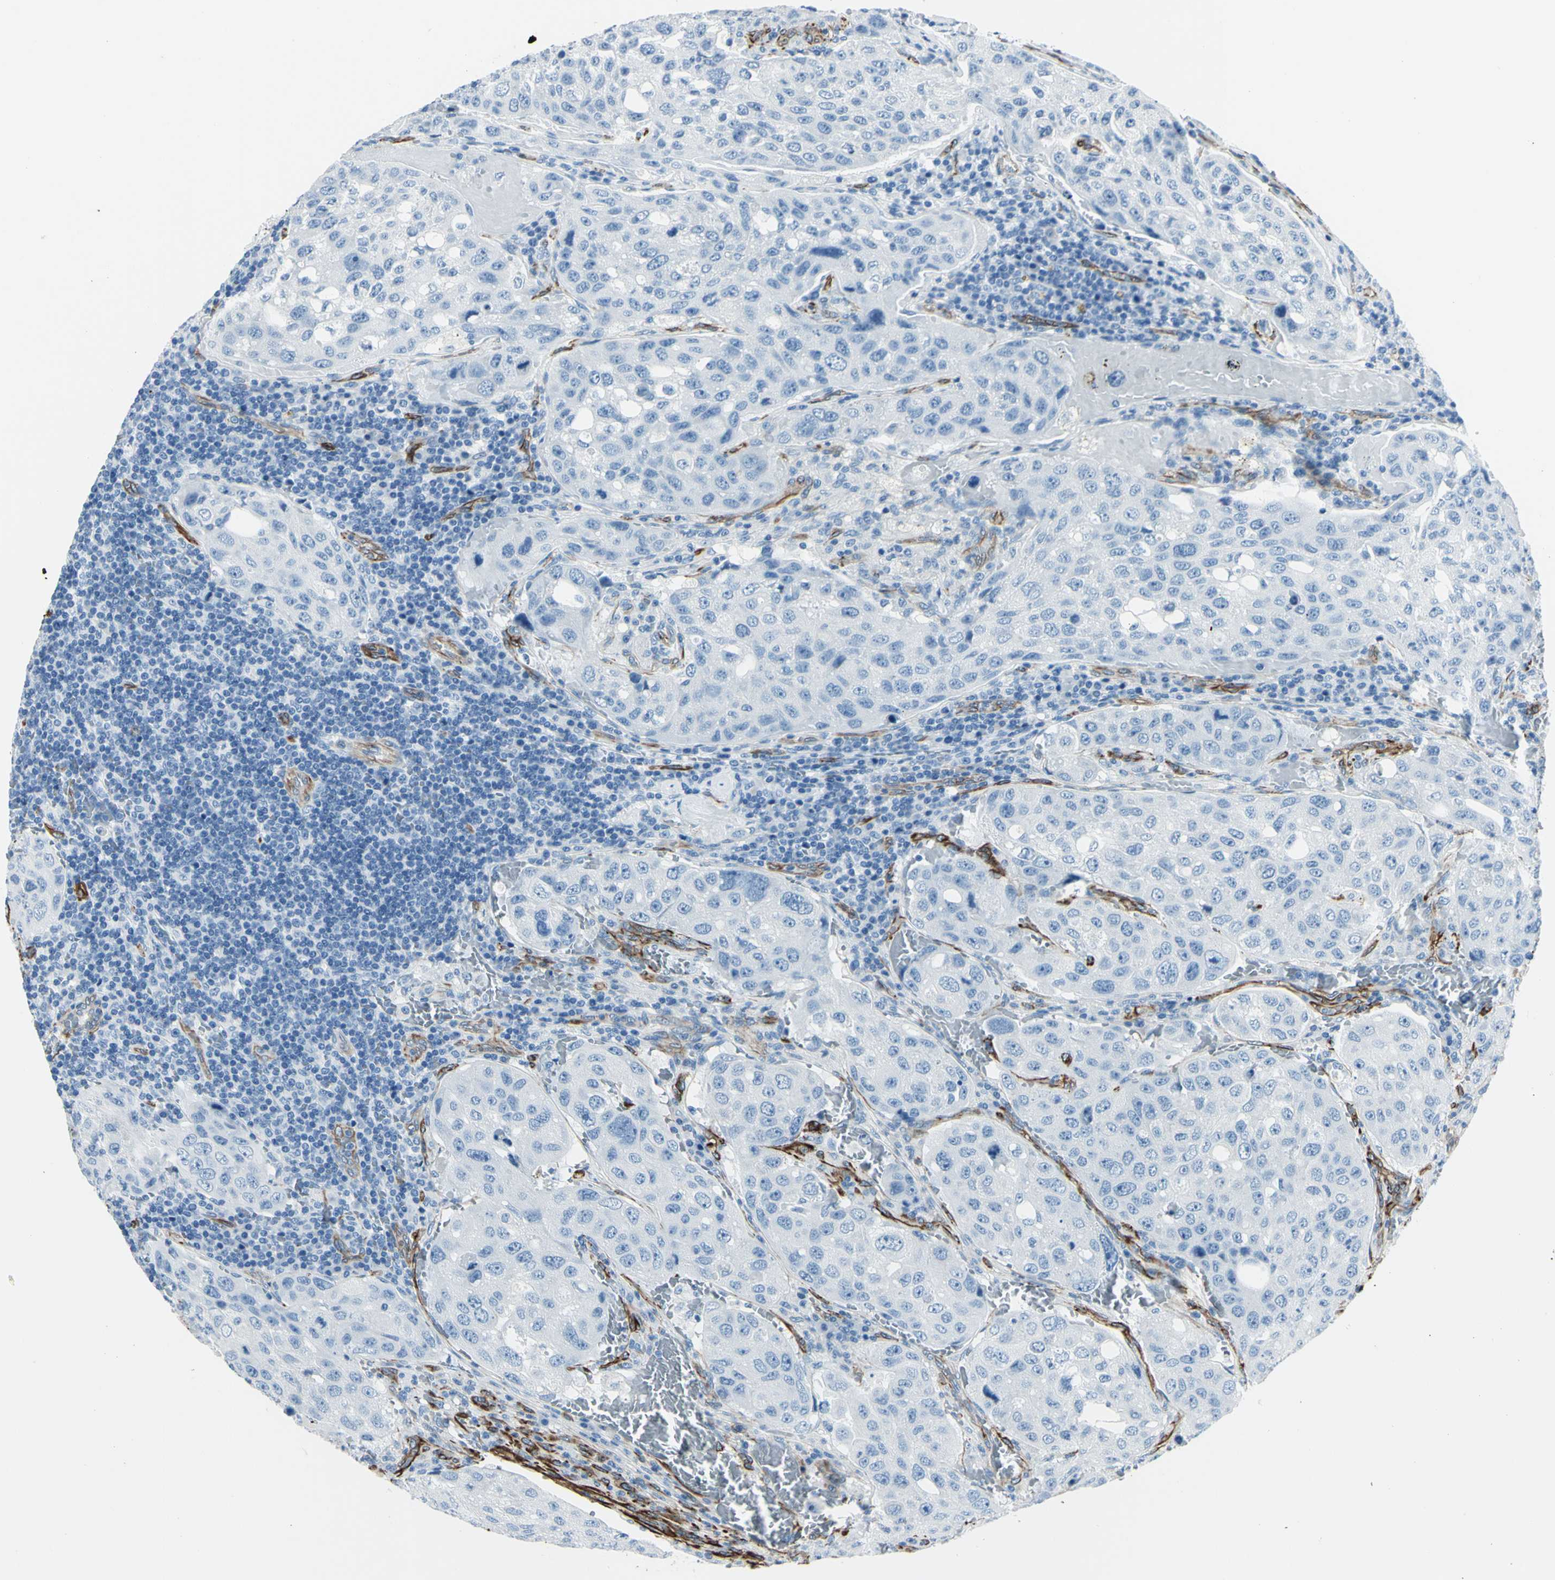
{"staining": {"intensity": "negative", "quantity": "none", "location": "none"}, "tissue": "urothelial cancer", "cell_type": "Tumor cells", "image_type": "cancer", "snomed": [{"axis": "morphology", "description": "Urothelial carcinoma, High grade"}, {"axis": "topography", "description": "Lymph node"}, {"axis": "topography", "description": "Urinary bladder"}], "caption": "An image of urothelial cancer stained for a protein demonstrates no brown staining in tumor cells.", "gene": "PTH2R", "patient": {"sex": "male", "age": 51}}